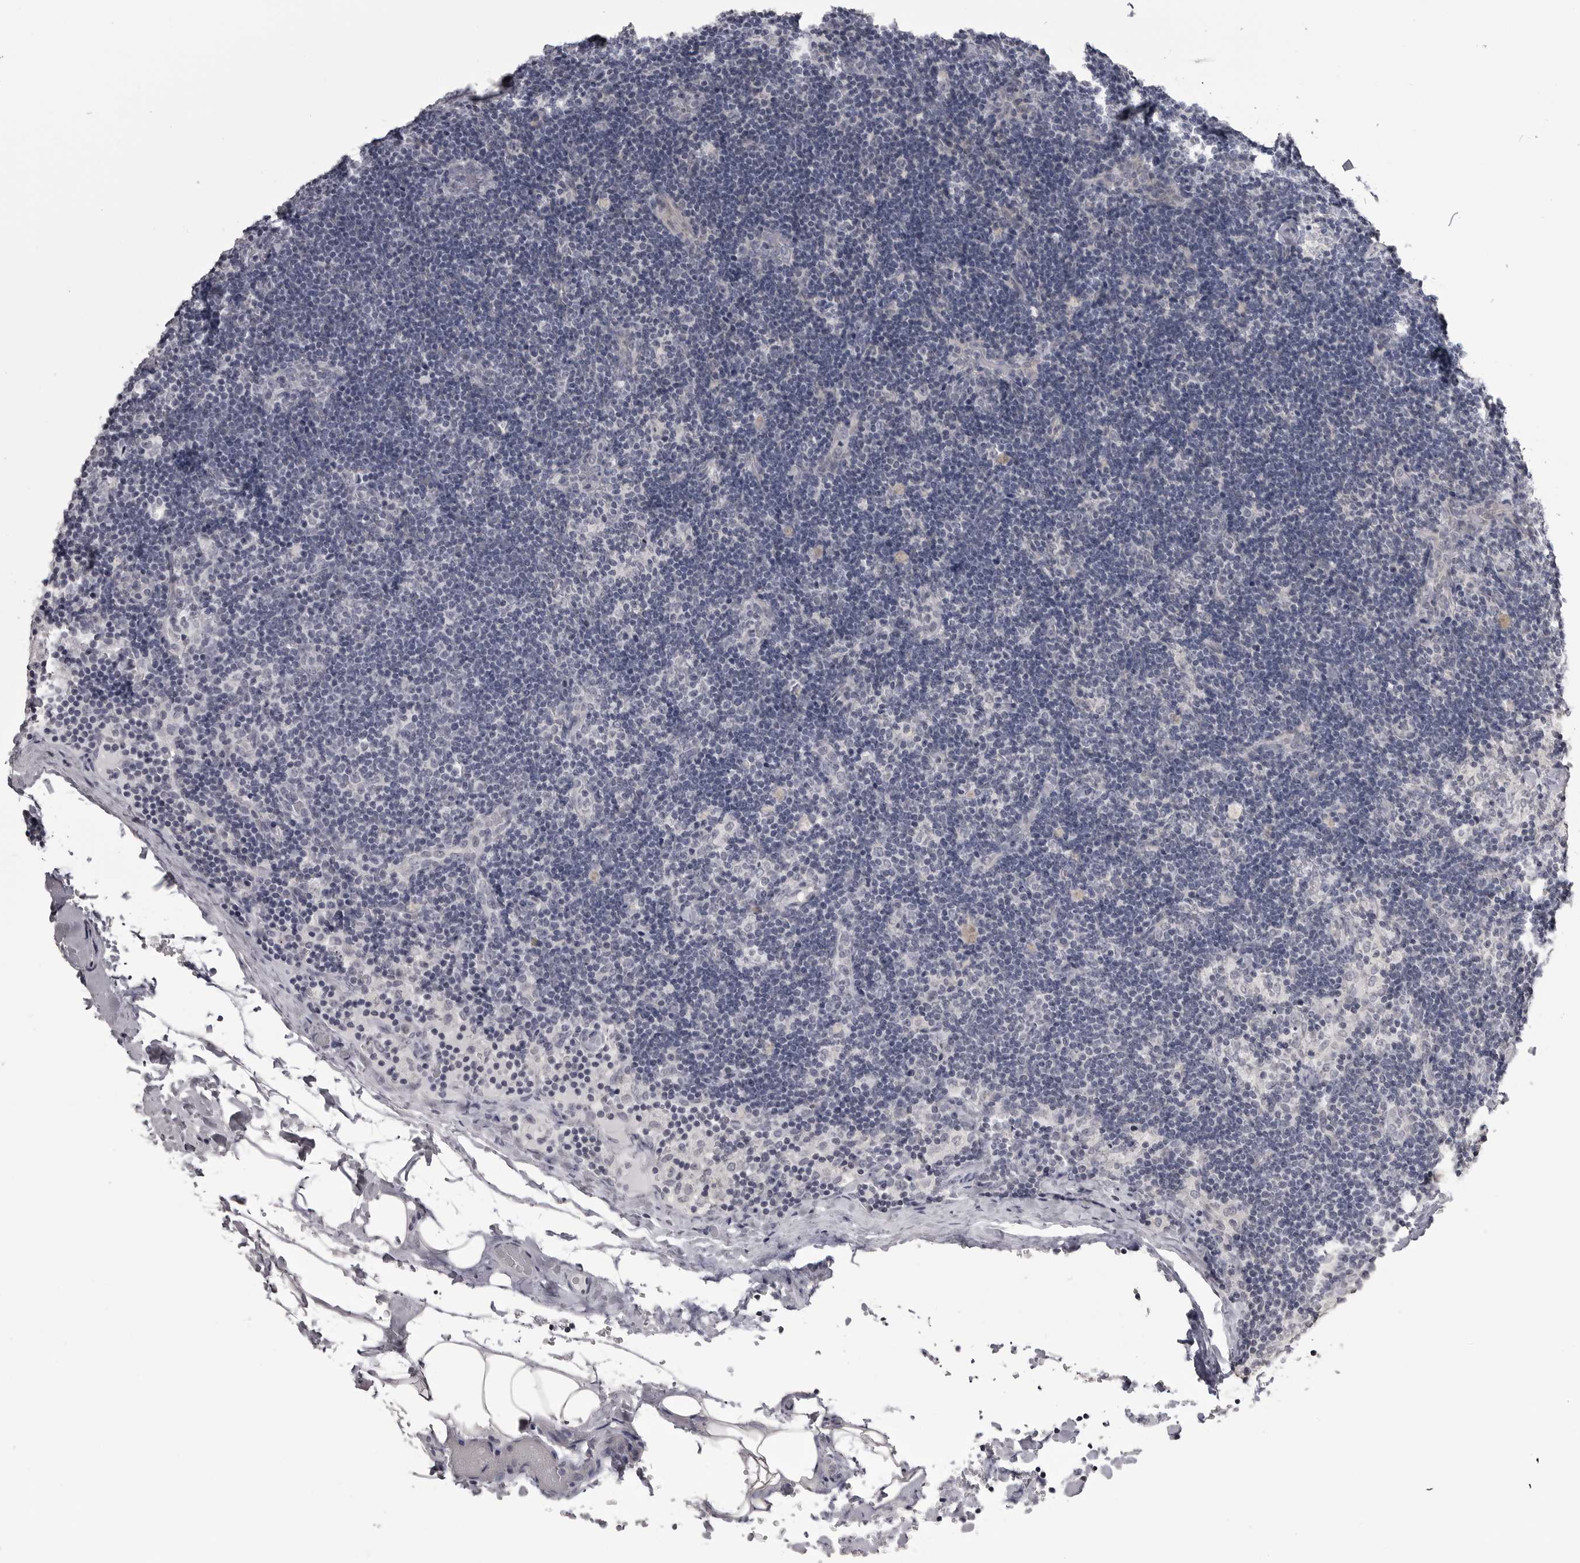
{"staining": {"intensity": "negative", "quantity": "none", "location": "none"}, "tissue": "lymph node", "cell_type": "Non-germinal center cells", "image_type": "normal", "snomed": [{"axis": "morphology", "description": "Normal tissue, NOS"}, {"axis": "topography", "description": "Lymph node"}], "caption": "DAB immunohistochemical staining of benign human lymph node demonstrates no significant expression in non-germinal center cells.", "gene": "GPN2", "patient": {"sex": "female", "age": 14}}